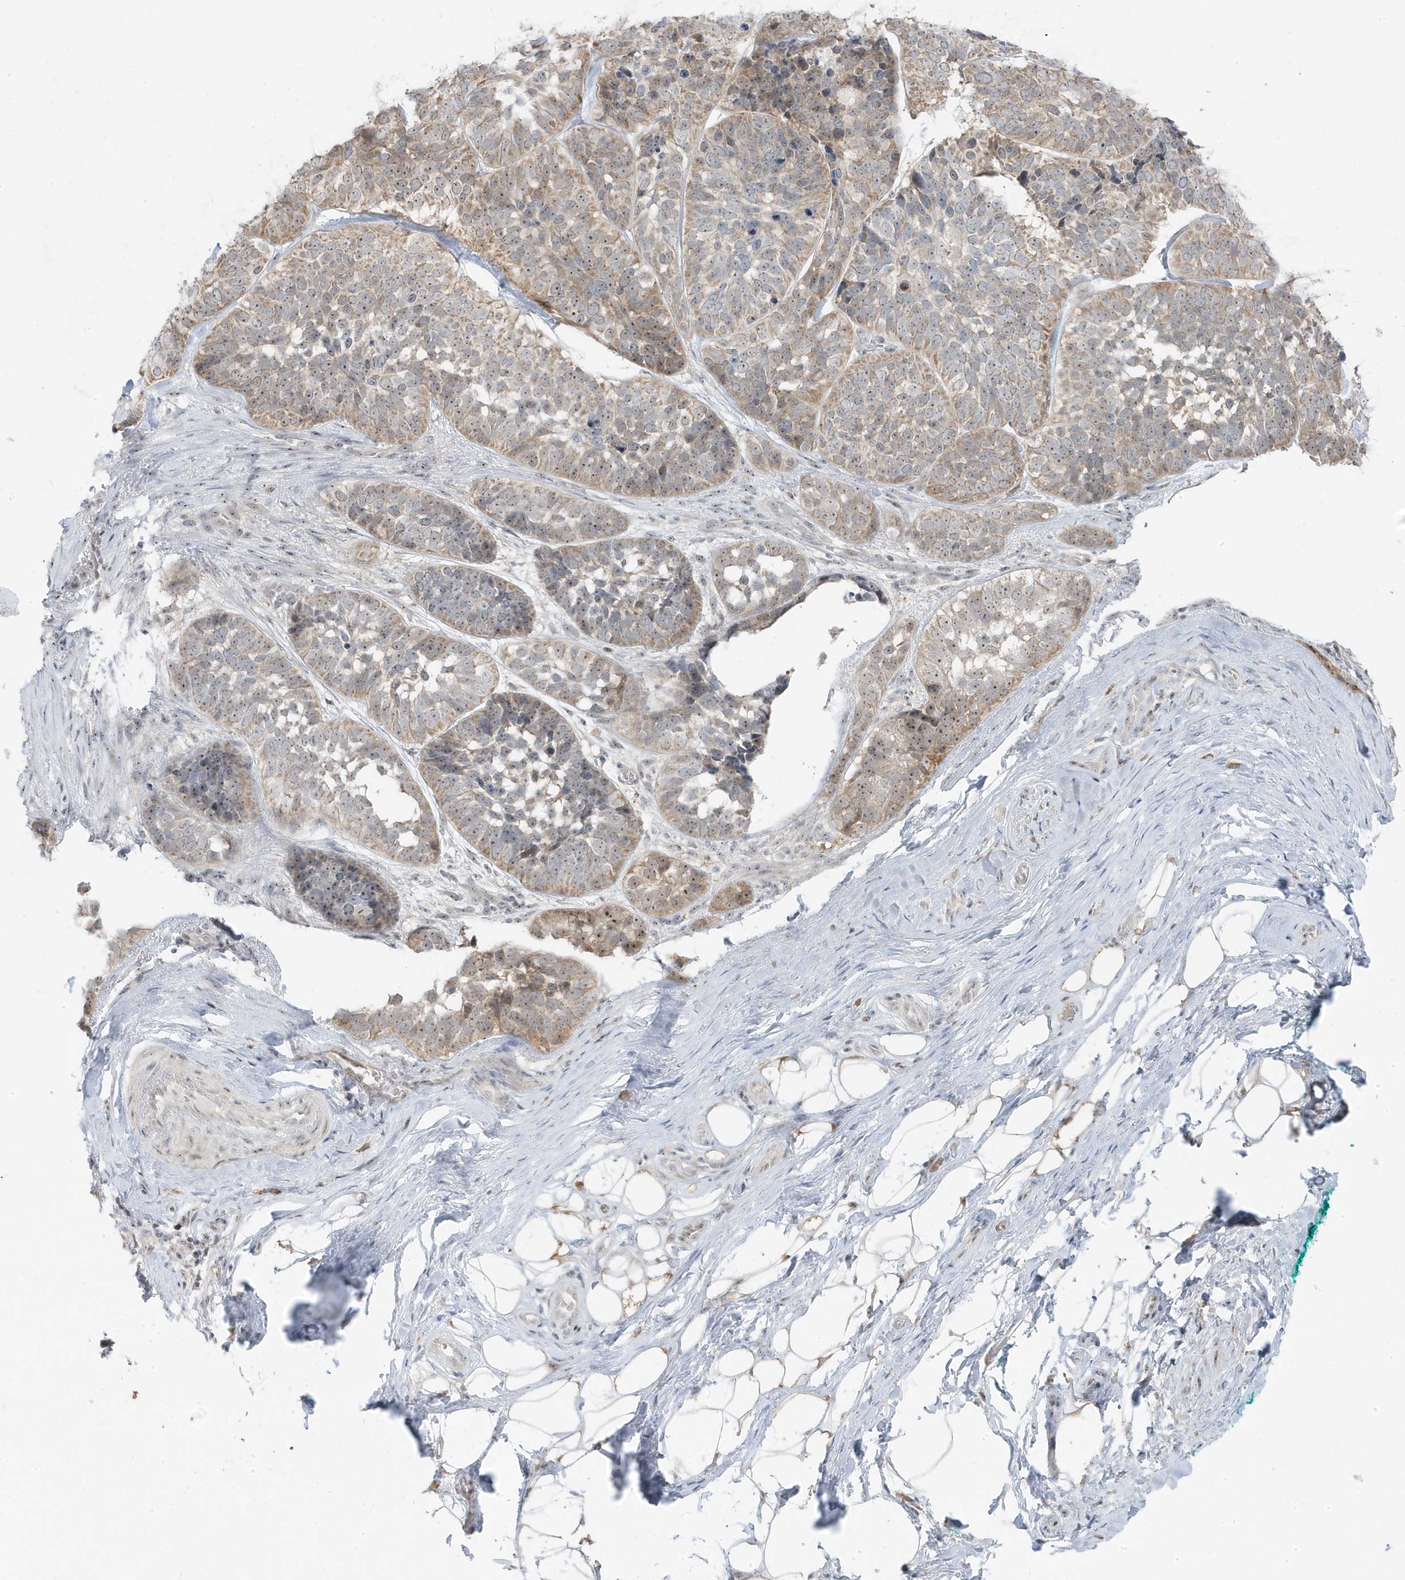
{"staining": {"intensity": "moderate", "quantity": ">75%", "location": "cytoplasmic/membranous"}, "tissue": "skin cancer", "cell_type": "Tumor cells", "image_type": "cancer", "snomed": [{"axis": "morphology", "description": "Basal cell carcinoma"}, {"axis": "topography", "description": "Skin"}], "caption": "DAB immunohistochemical staining of human skin basal cell carcinoma demonstrates moderate cytoplasmic/membranous protein staining in approximately >75% of tumor cells.", "gene": "TSEN15", "patient": {"sex": "male", "age": 62}}